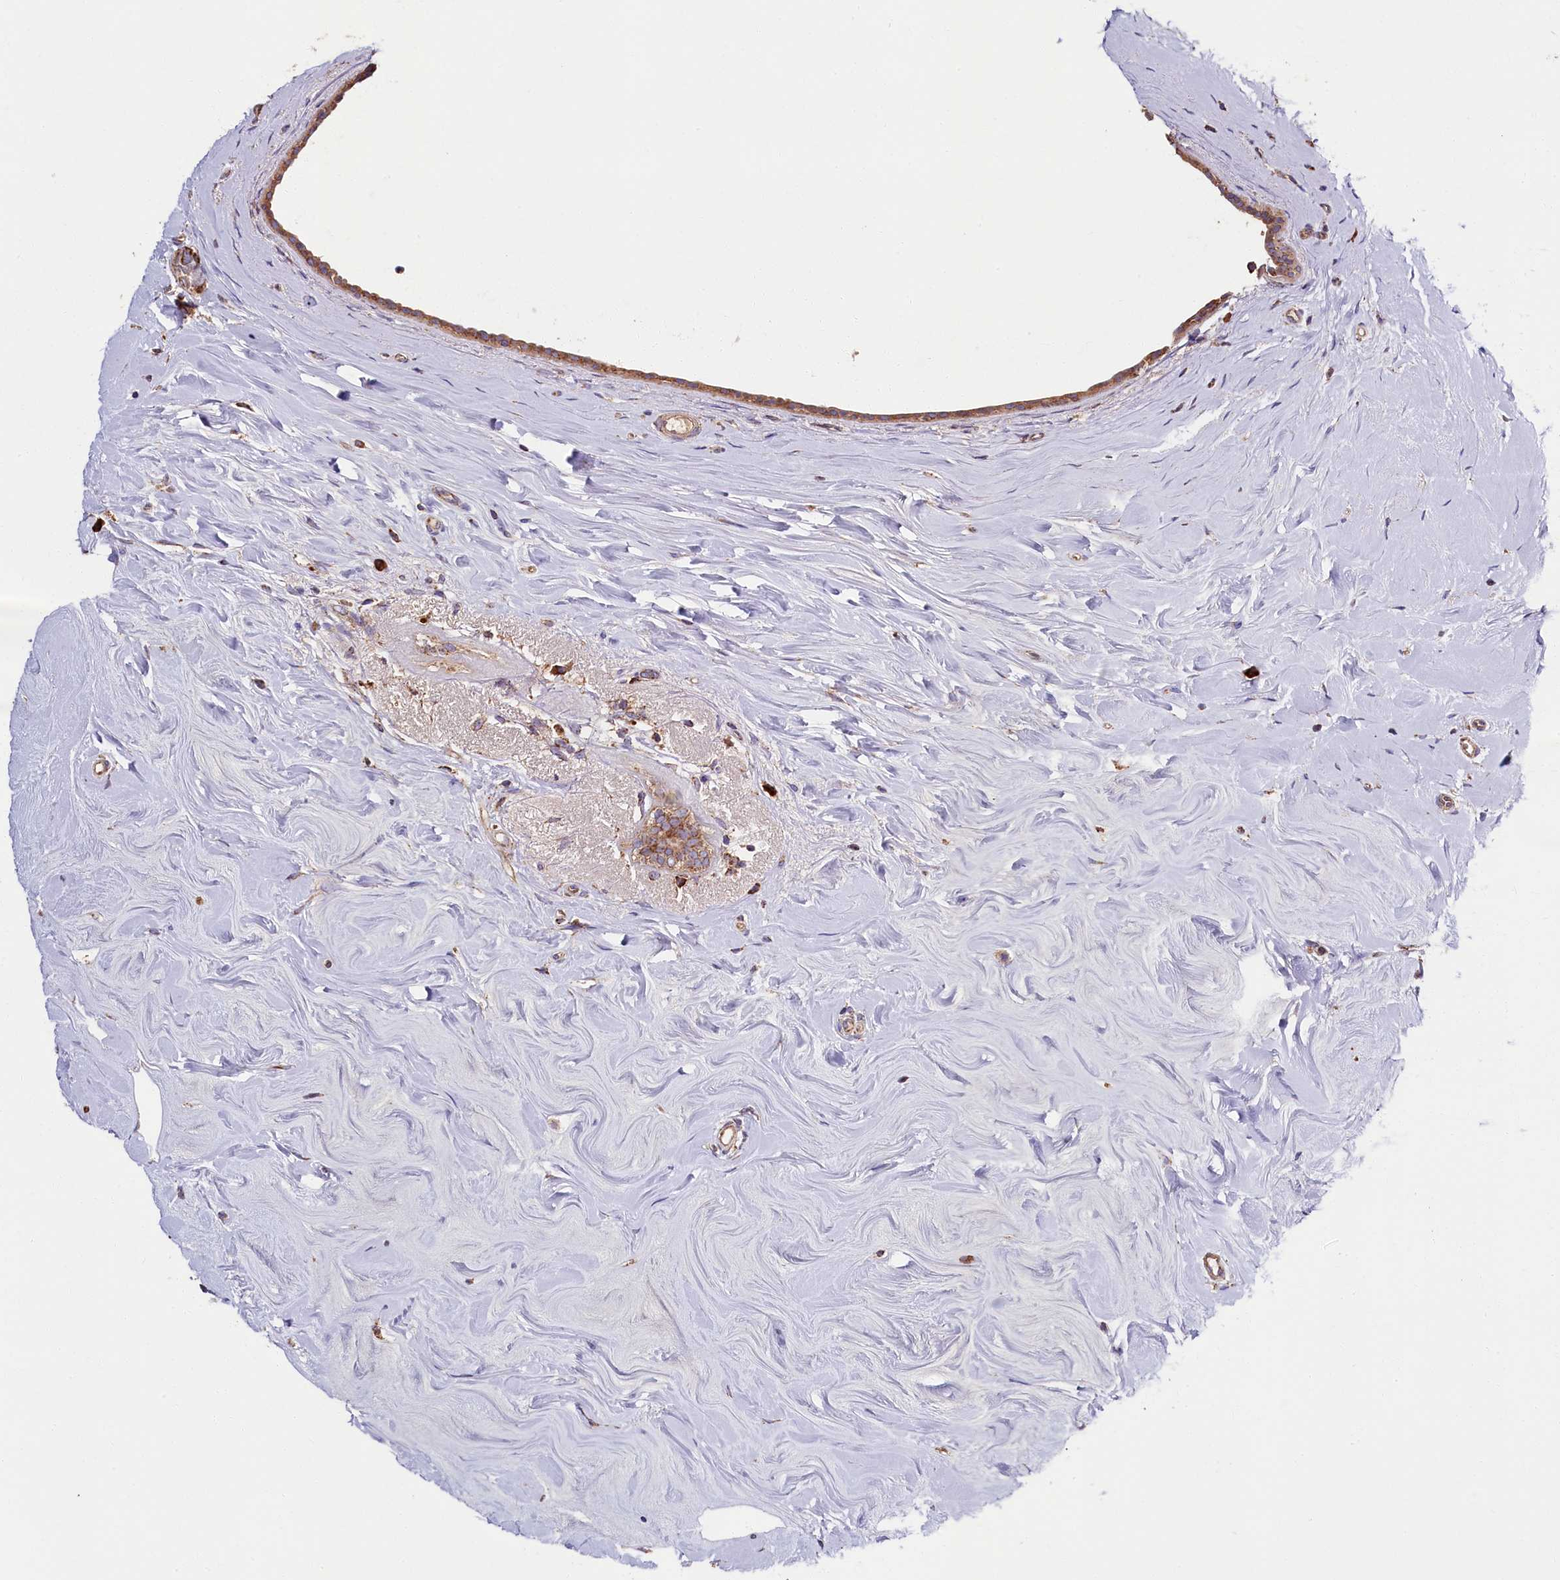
{"staining": {"intensity": "moderate", "quantity": ">75%", "location": "cytoplasmic/membranous"}, "tissue": "breast cancer", "cell_type": "Tumor cells", "image_type": "cancer", "snomed": [{"axis": "morphology", "description": "Lobular carcinoma"}, {"axis": "topography", "description": "Breast"}], "caption": "This image reveals breast lobular carcinoma stained with immunohistochemistry to label a protein in brown. The cytoplasmic/membranous of tumor cells show moderate positivity for the protein. Nuclei are counter-stained blue.", "gene": "ZSWIM1", "patient": {"sex": "female", "age": 47}}